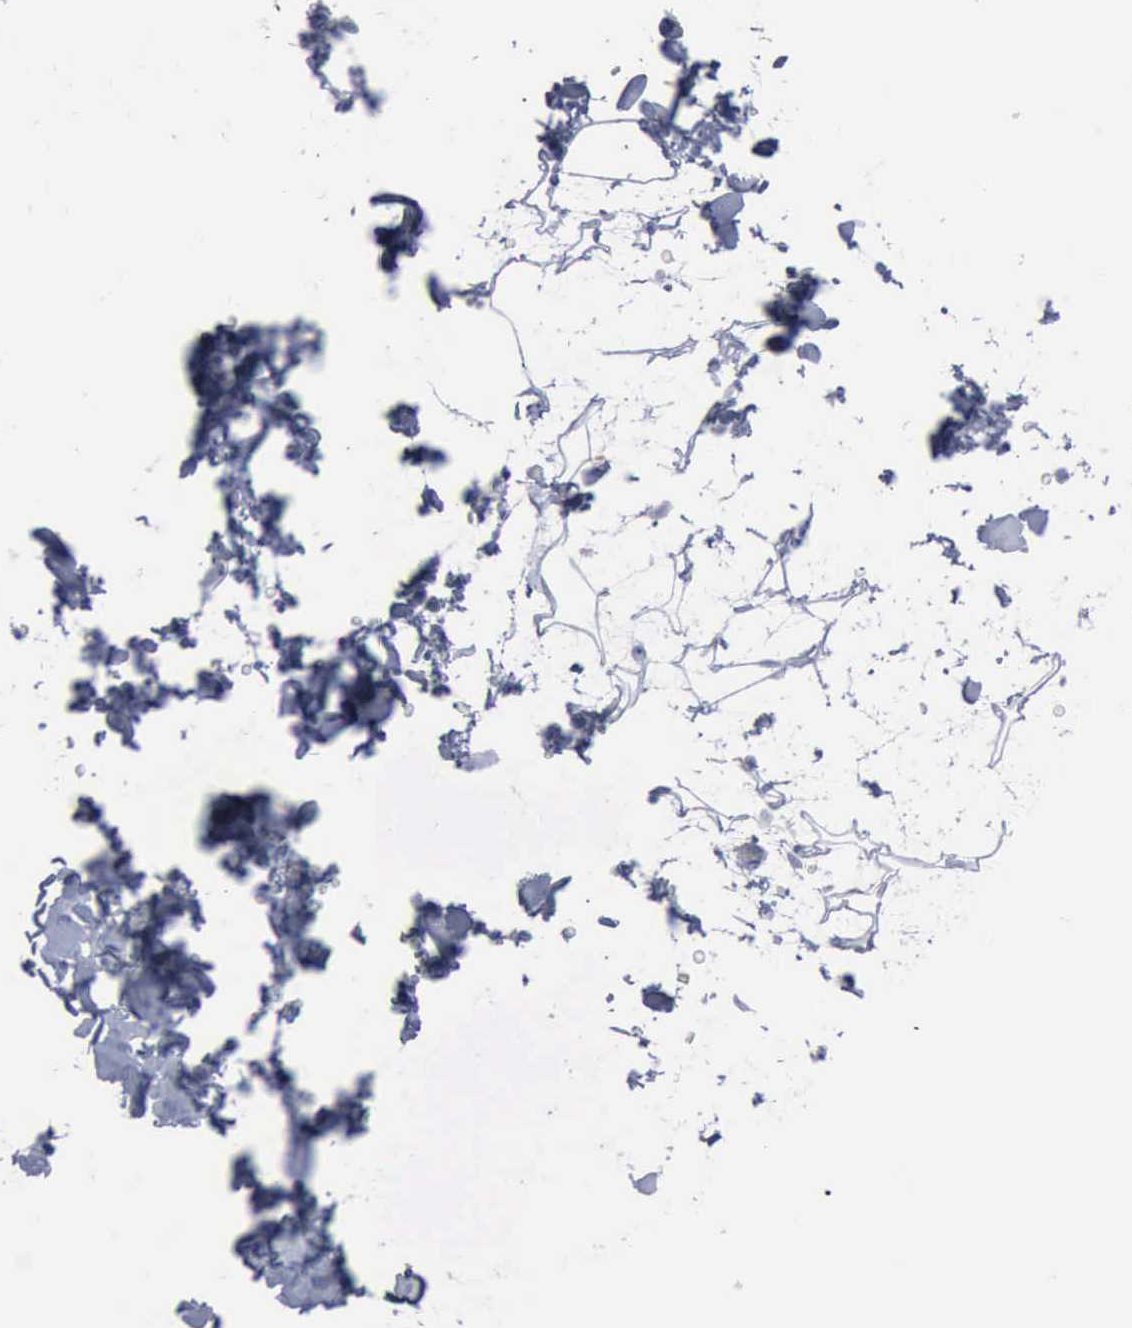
{"staining": {"intensity": "negative", "quantity": "none", "location": "none"}, "tissue": "adipose tissue", "cell_type": "Adipocytes", "image_type": "normal", "snomed": [{"axis": "morphology", "description": "Normal tissue, NOS"}, {"axis": "topography", "description": "Soft tissue"}], "caption": "Histopathology image shows no significant protein staining in adipocytes of benign adipose tissue.", "gene": "VCAM1", "patient": {"sex": "male", "age": 72}}